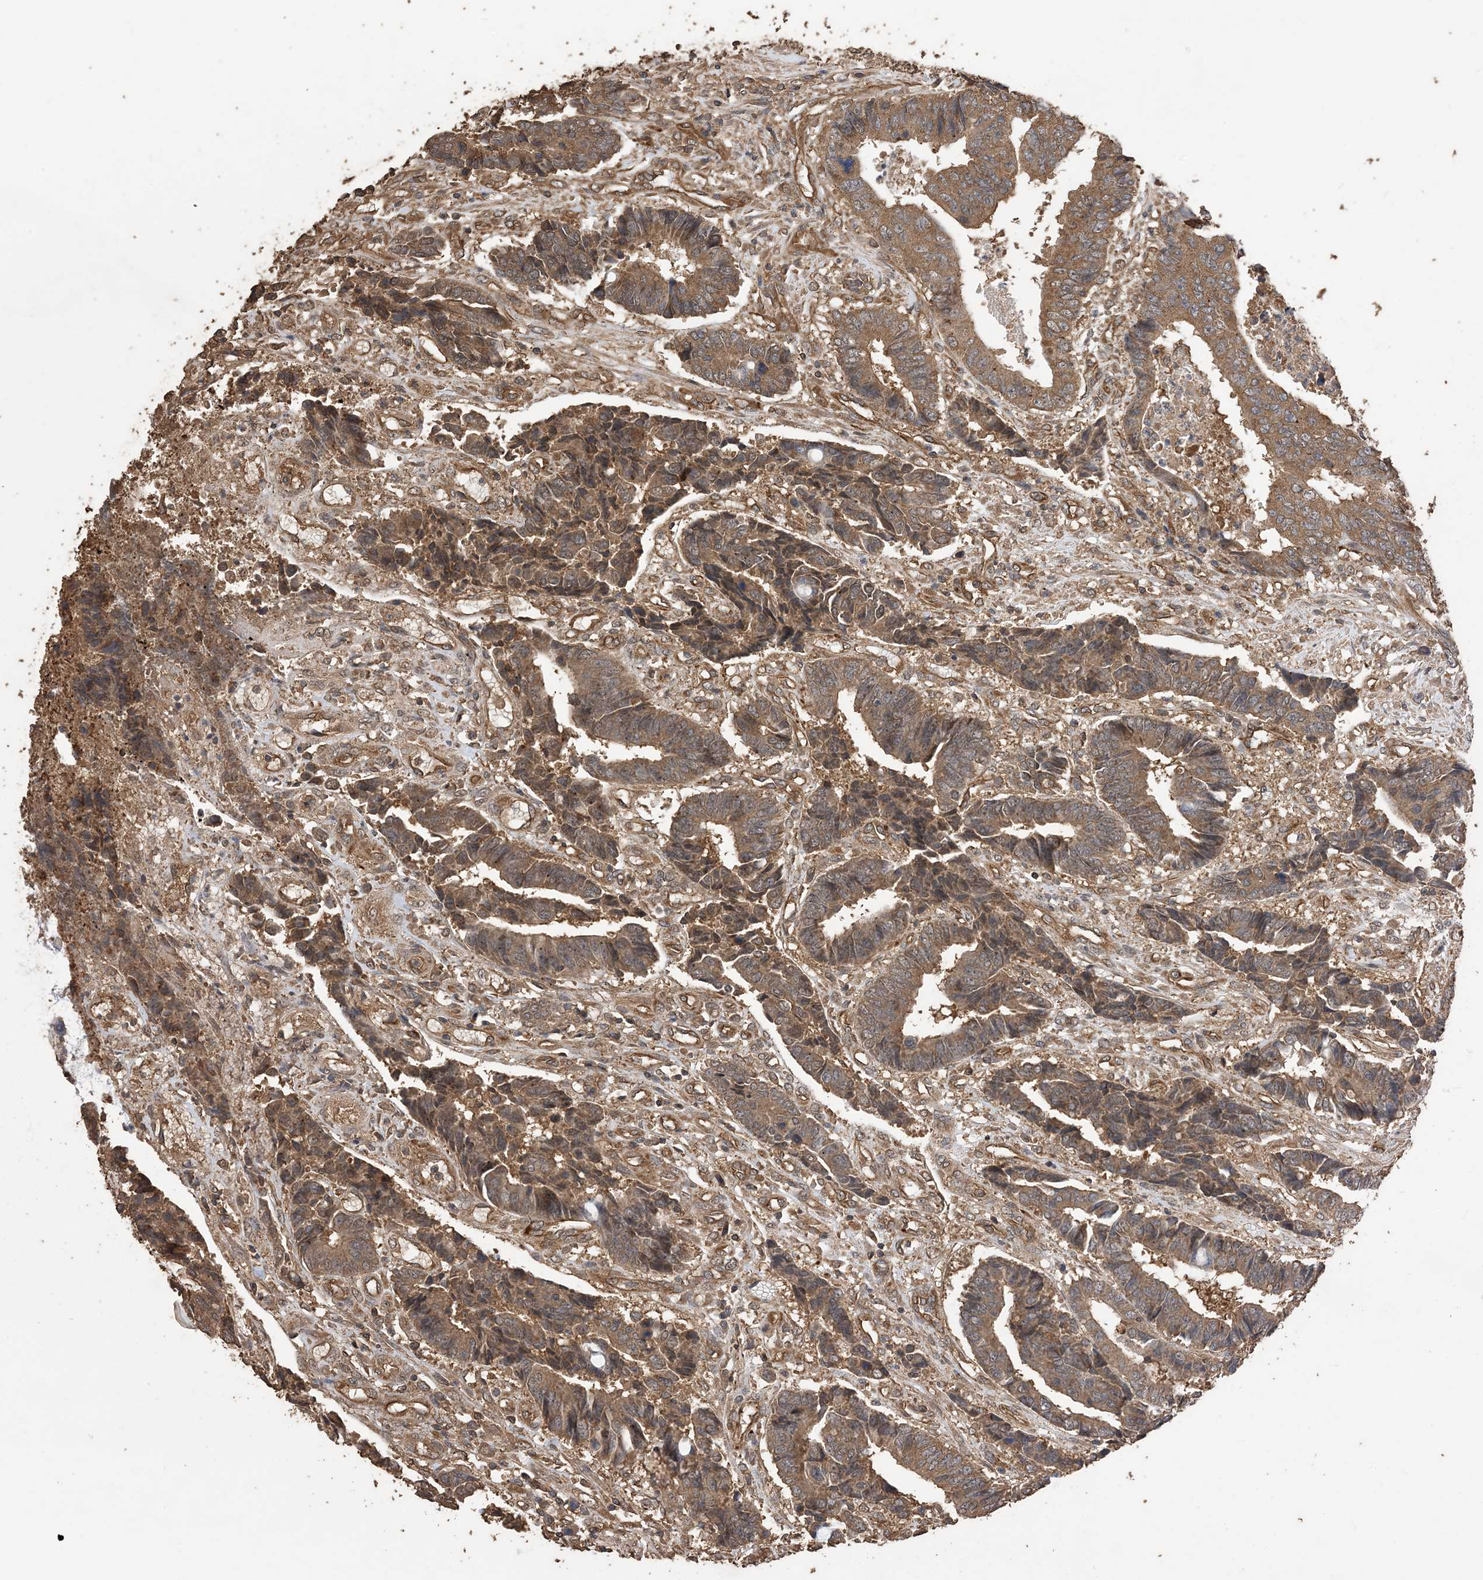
{"staining": {"intensity": "moderate", "quantity": ">75%", "location": "cytoplasmic/membranous"}, "tissue": "colorectal cancer", "cell_type": "Tumor cells", "image_type": "cancer", "snomed": [{"axis": "morphology", "description": "Adenocarcinoma, NOS"}, {"axis": "topography", "description": "Rectum"}], "caption": "There is medium levels of moderate cytoplasmic/membranous positivity in tumor cells of adenocarcinoma (colorectal), as demonstrated by immunohistochemical staining (brown color).", "gene": "ZKSCAN5", "patient": {"sex": "male", "age": 84}}